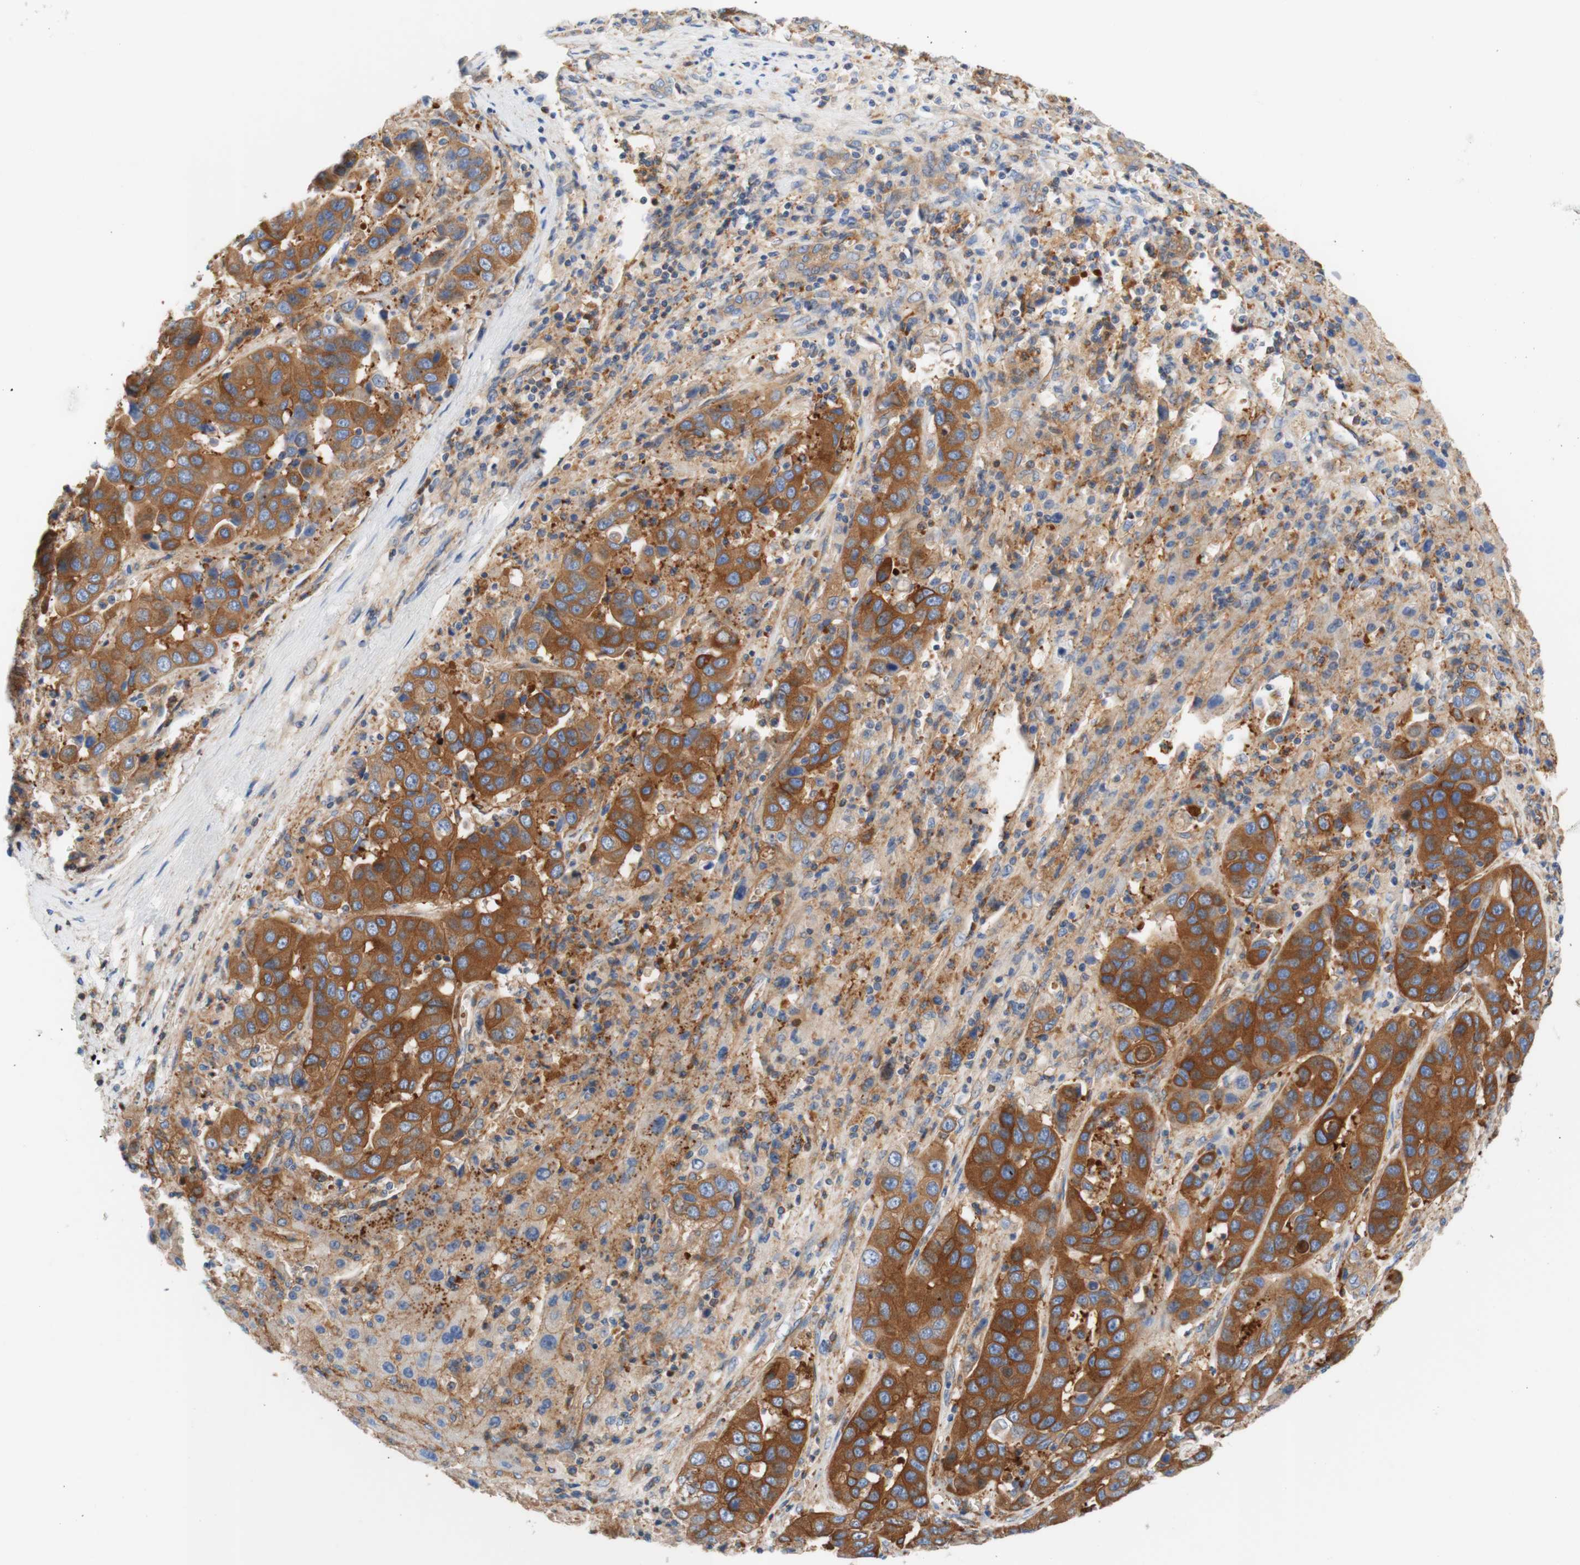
{"staining": {"intensity": "moderate", "quantity": "25%-75%", "location": "cytoplasmic/membranous"}, "tissue": "liver cancer", "cell_type": "Tumor cells", "image_type": "cancer", "snomed": [{"axis": "morphology", "description": "Cholangiocarcinoma"}, {"axis": "topography", "description": "Liver"}], "caption": "Immunohistochemistry histopathology image of cholangiocarcinoma (liver) stained for a protein (brown), which reveals medium levels of moderate cytoplasmic/membranous staining in approximately 25%-75% of tumor cells.", "gene": "STOM", "patient": {"sex": "female", "age": 52}}